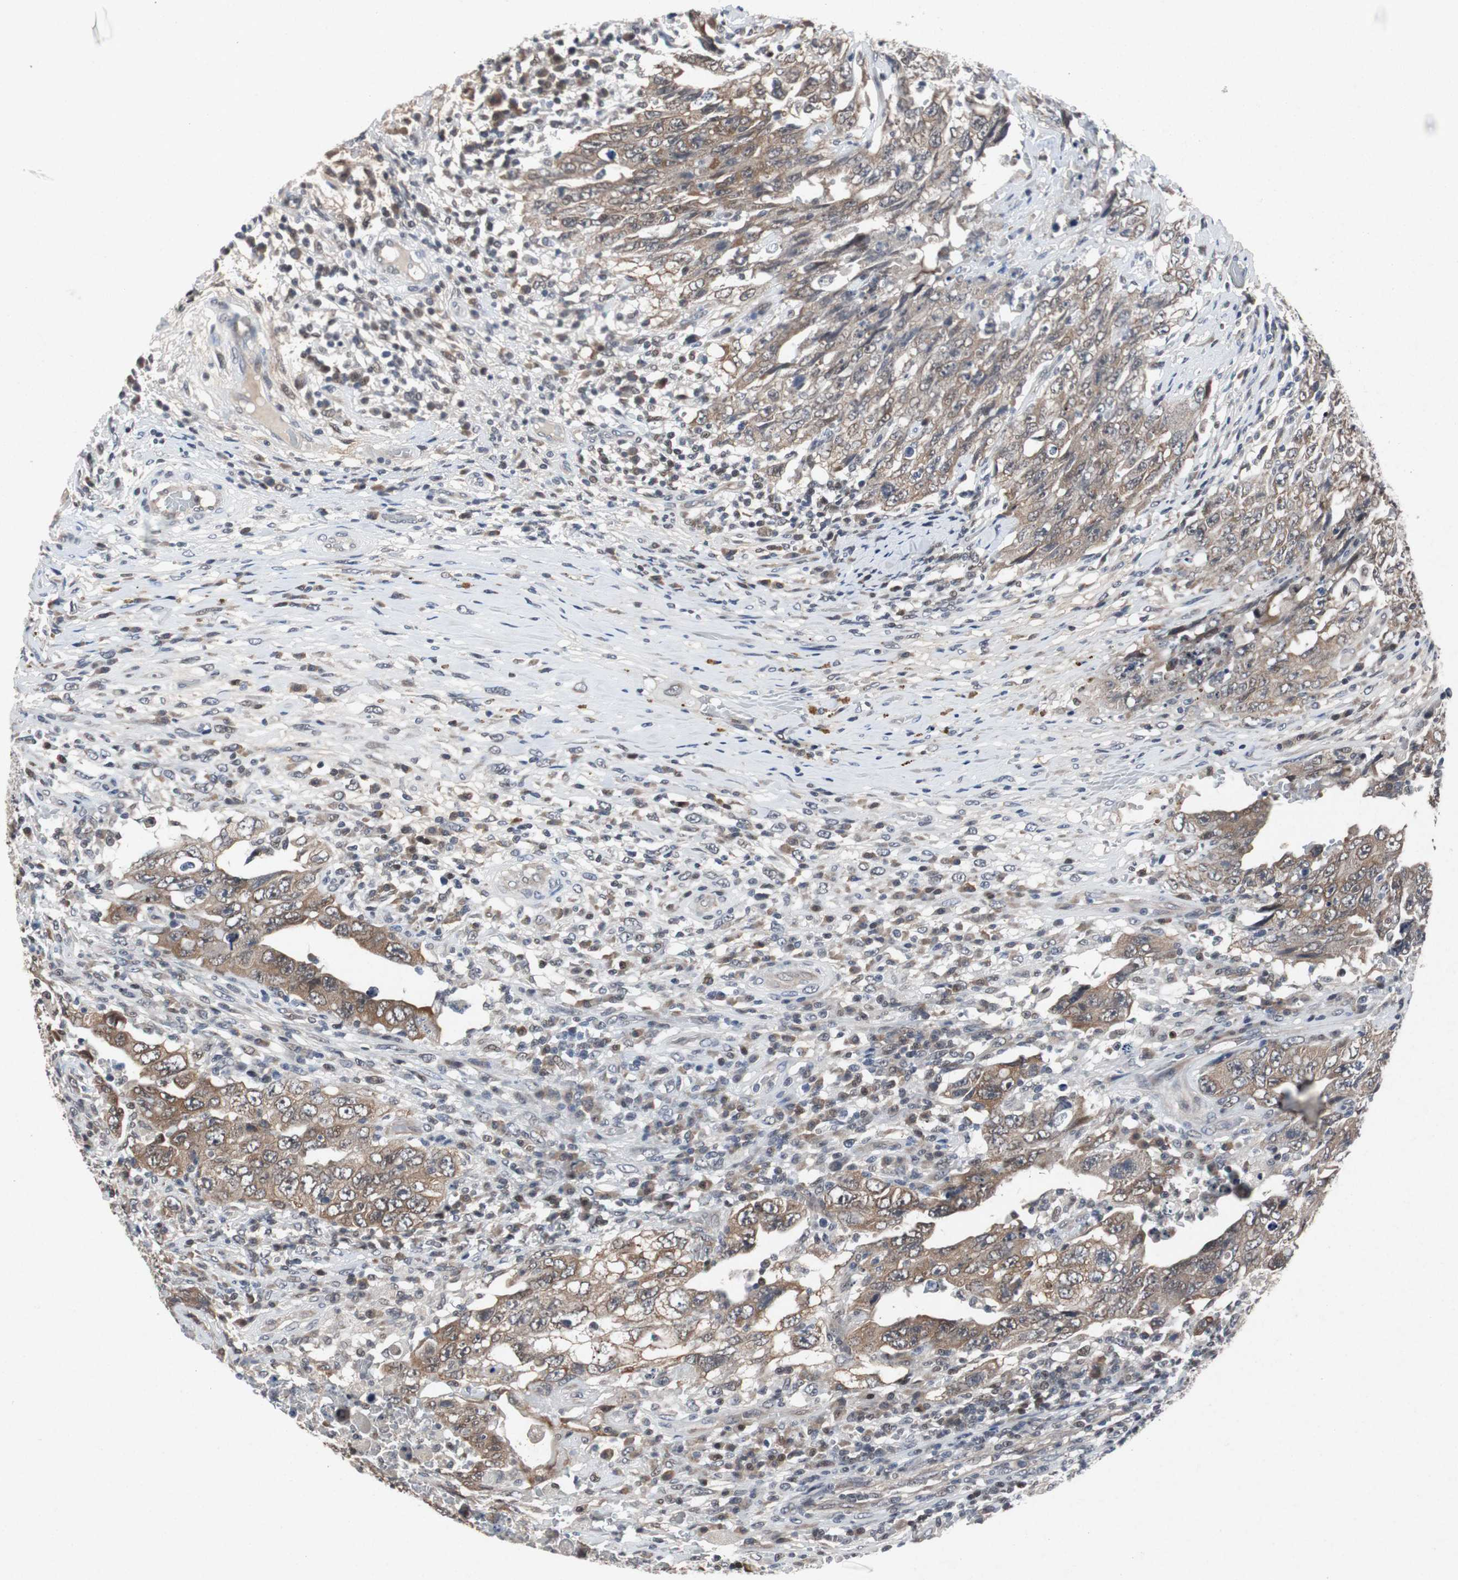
{"staining": {"intensity": "strong", "quantity": ">75%", "location": "cytoplasmic/membranous"}, "tissue": "testis cancer", "cell_type": "Tumor cells", "image_type": "cancer", "snomed": [{"axis": "morphology", "description": "Carcinoma, Embryonal, NOS"}, {"axis": "topography", "description": "Testis"}], "caption": "A histopathology image showing strong cytoplasmic/membranous positivity in about >75% of tumor cells in testis embryonal carcinoma, as visualized by brown immunohistochemical staining.", "gene": "TP63", "patient": {"sex": "male", "age": 26}}